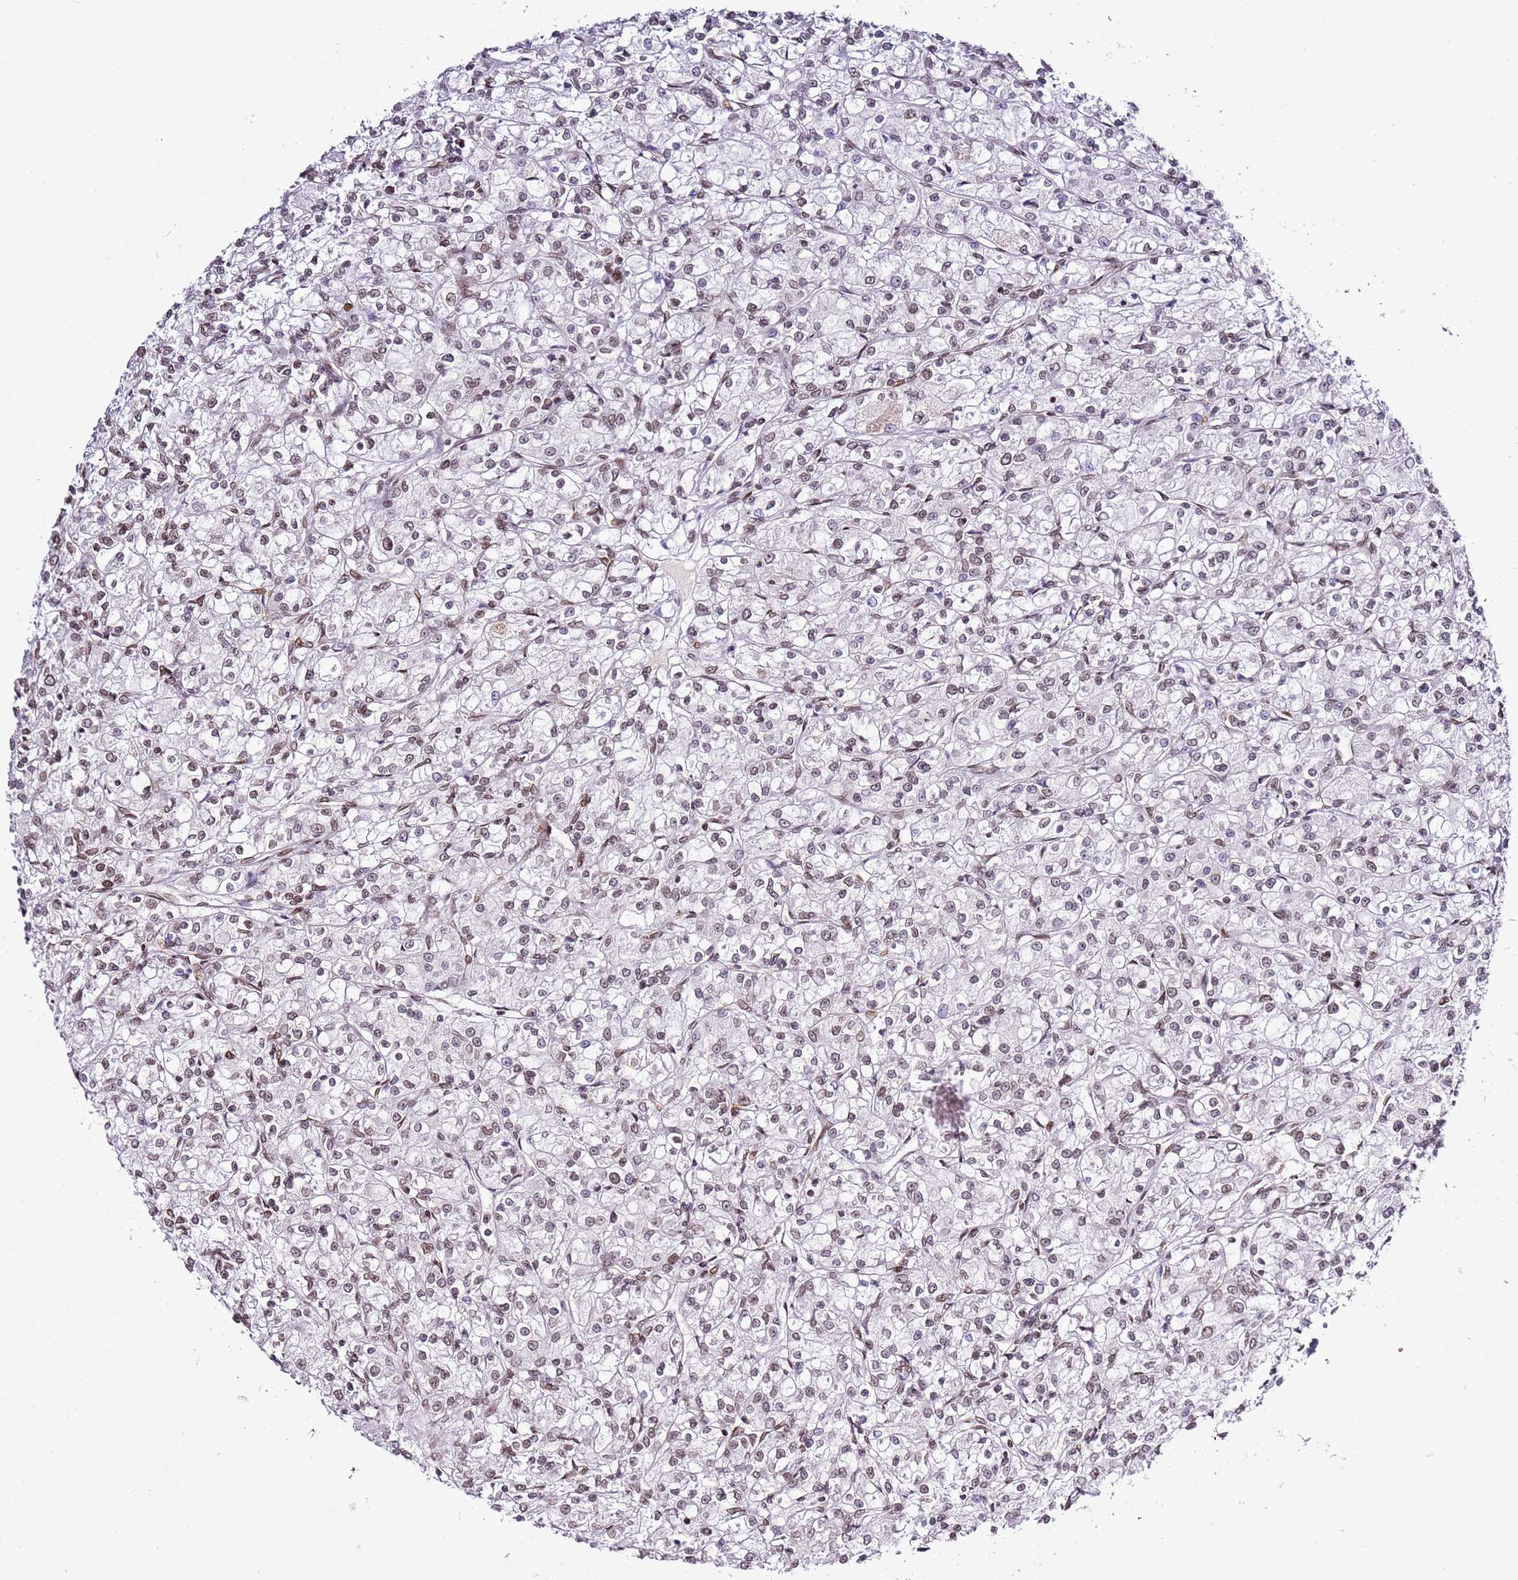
{"staining": {"intensity": "moderate", "quantity": "25%-75%", "location": "cytoplasmic/membranous,nuclear"}, "tissue": "renal cancer", "cell_type": "Tumor cells", "image_type": "cancer", "snomed": [{"axis": "morphology", "description": "Adenocarcinoma, NOS"}, {"axis": "topography", "description": "Kidney"}], "caption": "A photomicrograph showing moderate cytoplasmic/membranous and nuclear positivity in approximately 25%-75% of tumor cells in renal cancer, as visualized by brown immunohistochemical staining.", "gene": "POU6F1", "patient": {"sex": "female", "age": 59}}